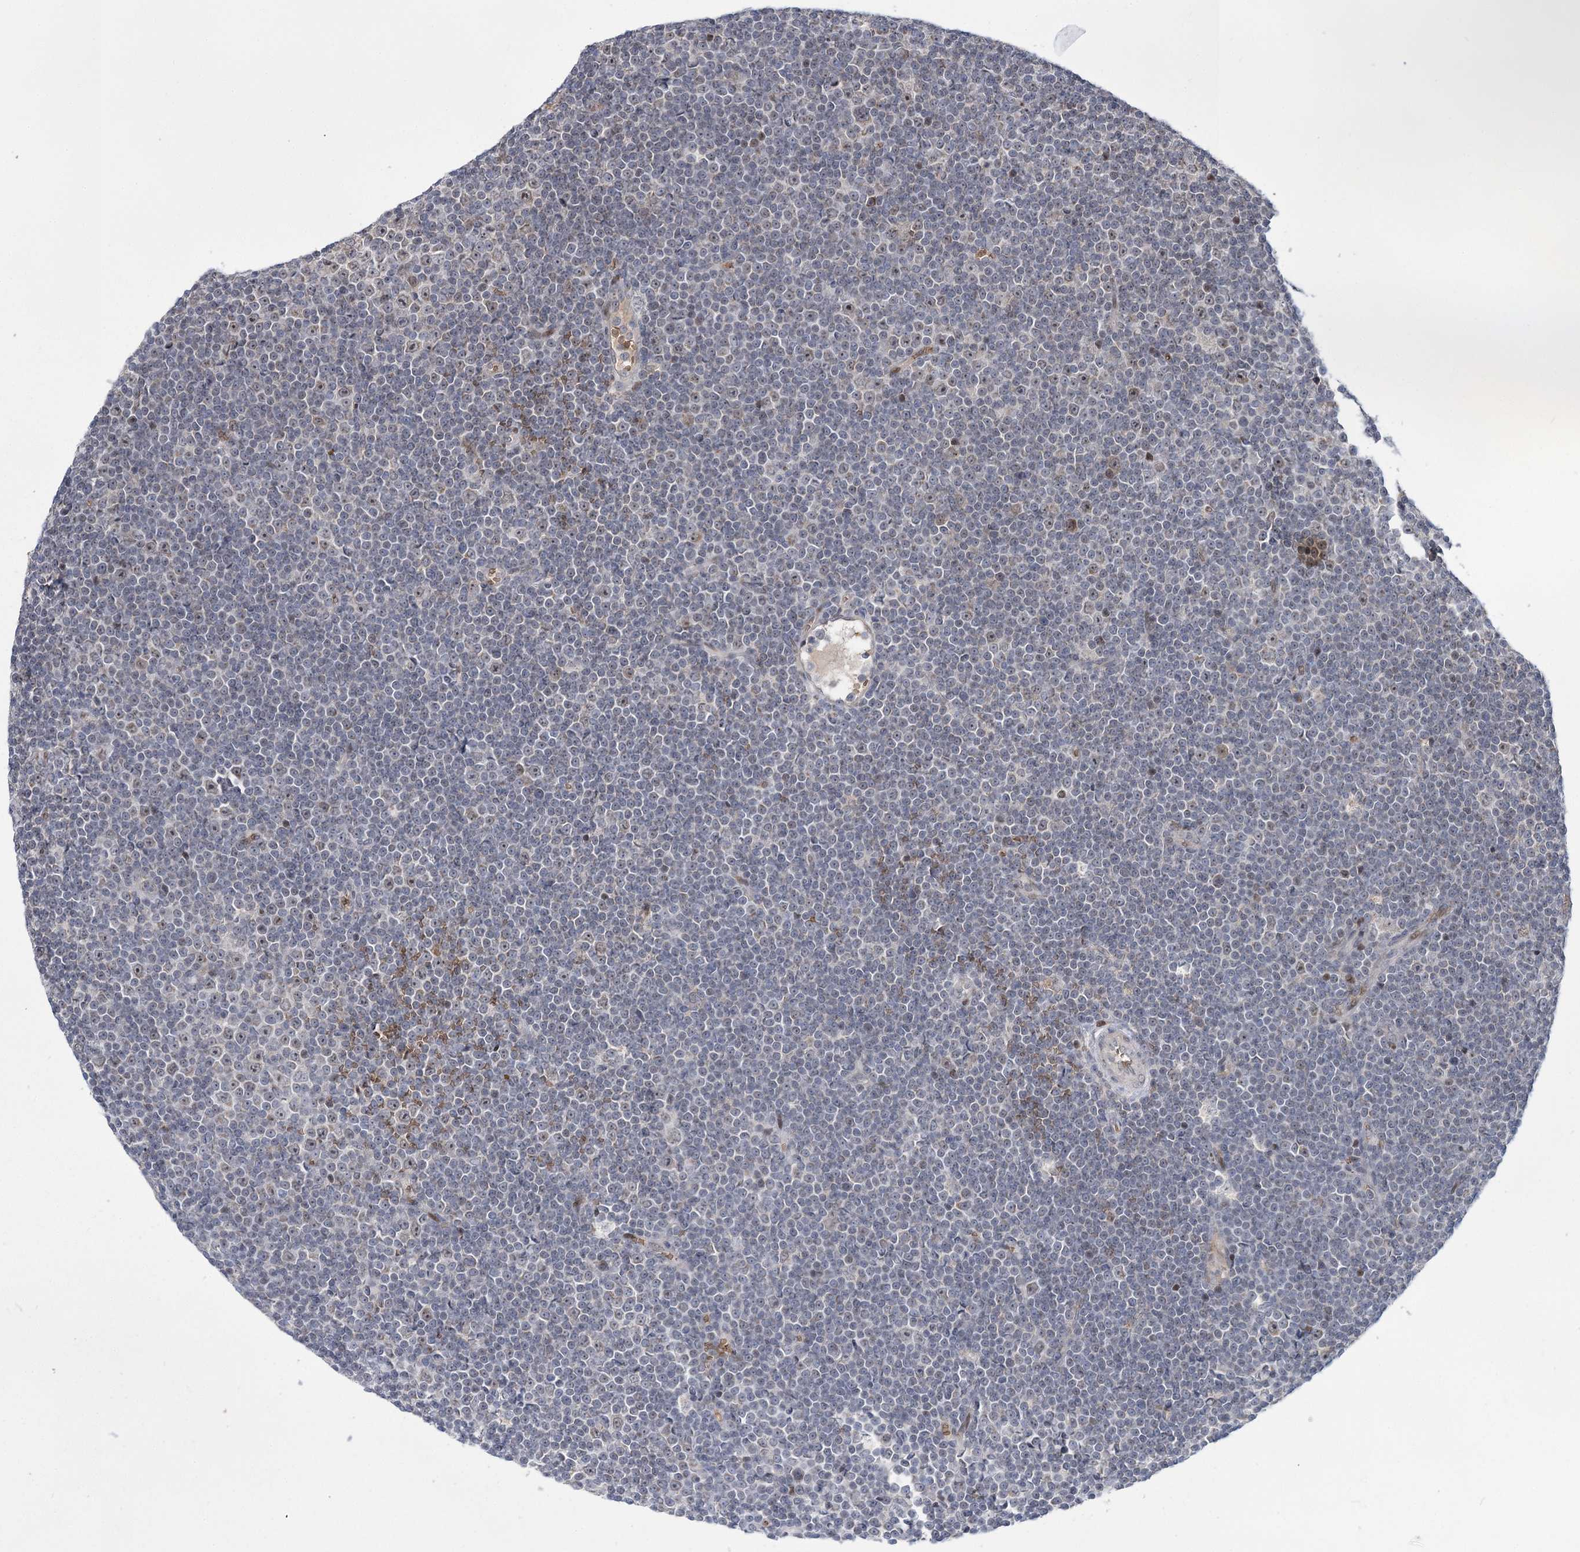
{"staining": {"intensity": "negative", "quantity": "none", "location": "none"}, "tissue": "lymphoma", "cell_type": "Tumor cells", "image_type": "cancer", "snomed": [{"axis": "morphology", "description": "Malignant lymphoma, non-Hodgkin's type, Low grade"}, {"axis": "topography", "description": "Lymph node"}], "caption": "There is no significant expression in tumor cells of malignant lymphoma, non-Hodgkin's type (low-grade). (Brightfield microscopy of DAB (3,3'-diaminobenzidine) immunohistochemistry (IHC) at high magnification).", "gene": "NSMCE4A", "patient": {"sex": "female", "age": 67}}